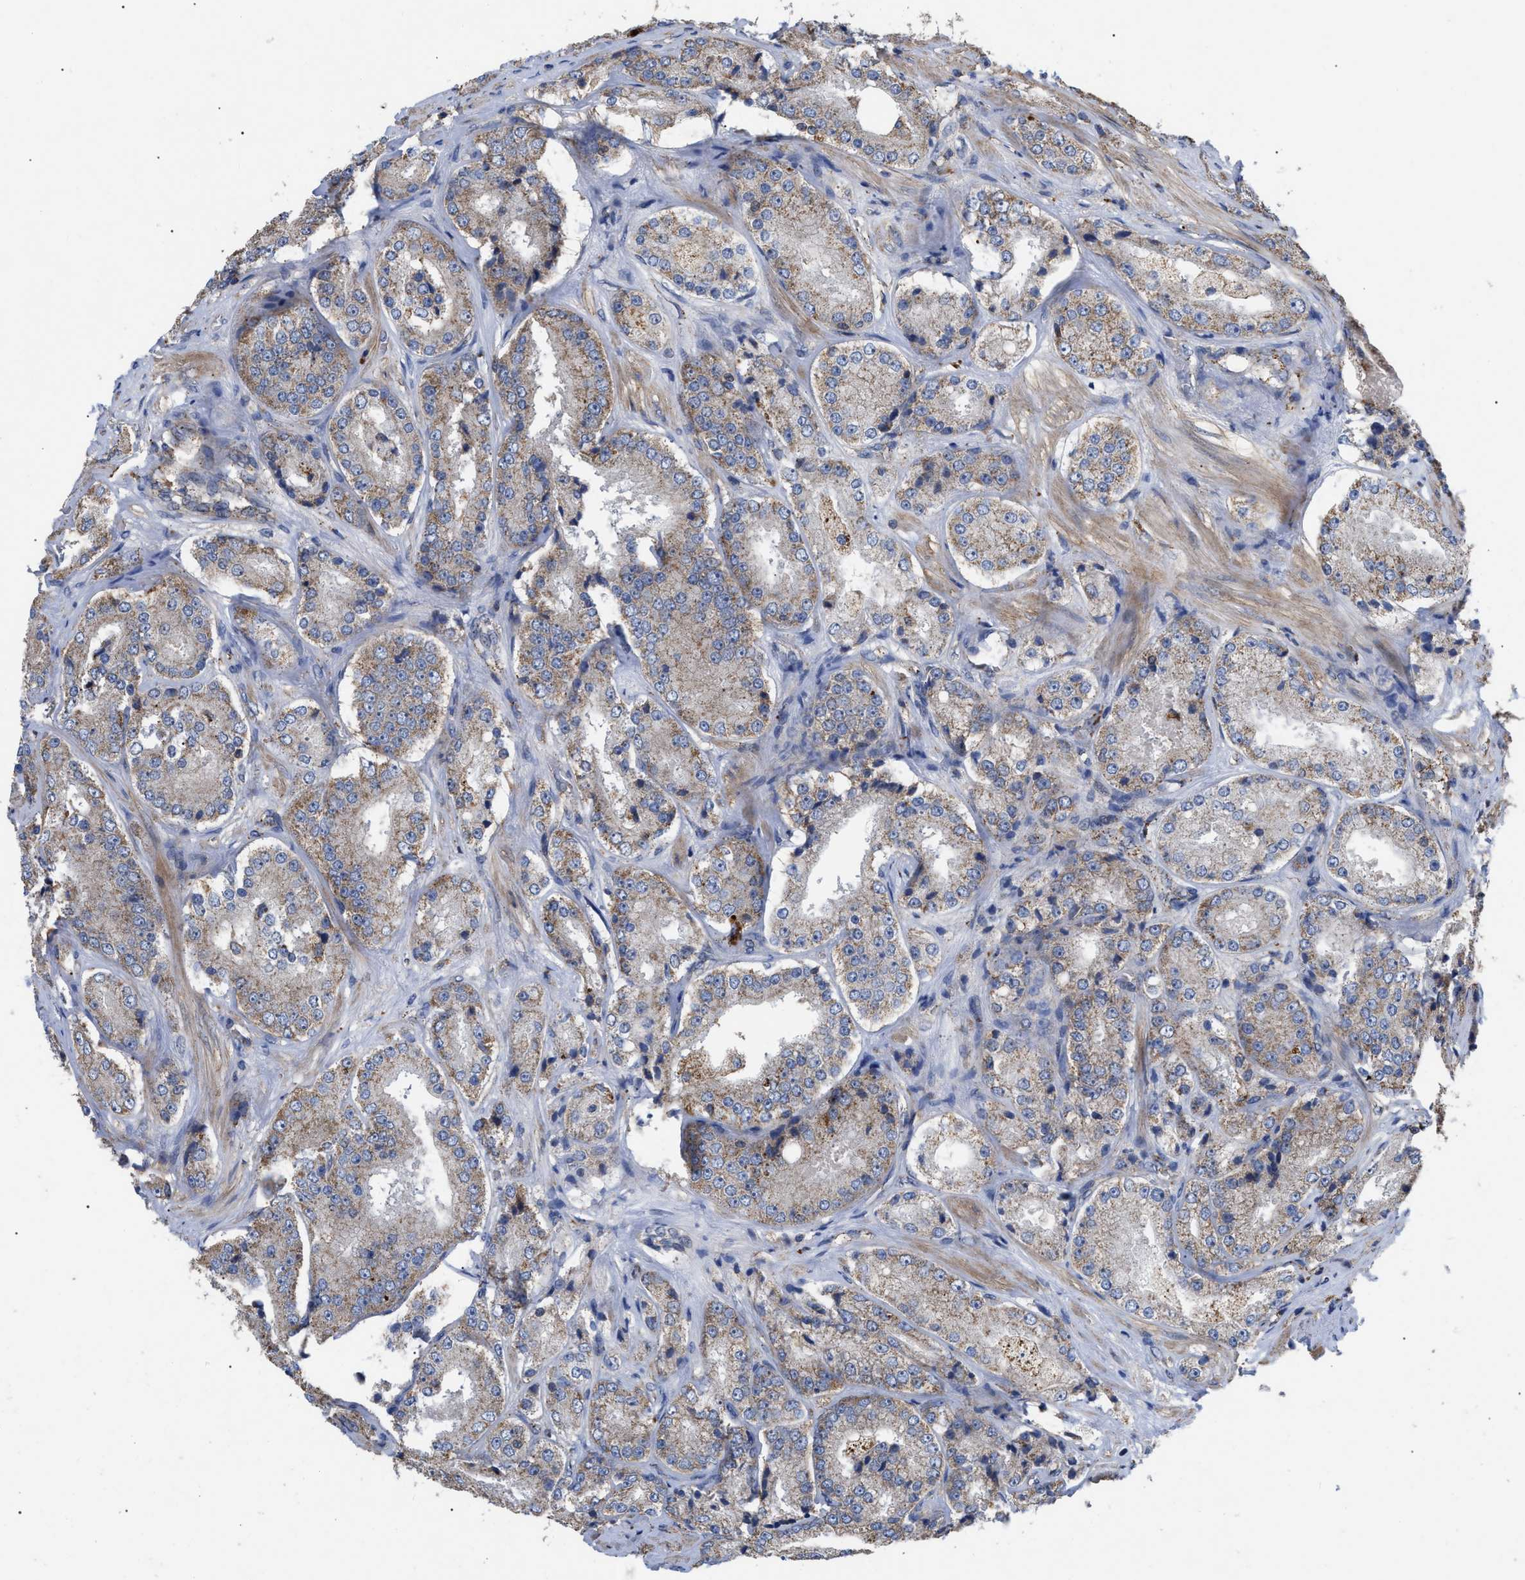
{"staining": {"intensity": "weak", "quantity": ">75%", "location": "cytoplasmic/membranous"}, "tissue": "prostate cancer", "cell_type": "Tumor cells", "image_type": "cancer", "snomed": [{"axis": "morphology", "description": "Adenocarcinoma, High grade"}, {"axis": "topography", "description": "Prostate"}], "caption": "High-grade adenocarcinoma (prostate) stained with immunohistochemistry (IHC) exhibits weak cytoplasmic/membranous staining in about >75% of tumor cells.", "gene": "FAM171A2", "patient": {"sex": "male", "age": 65}}